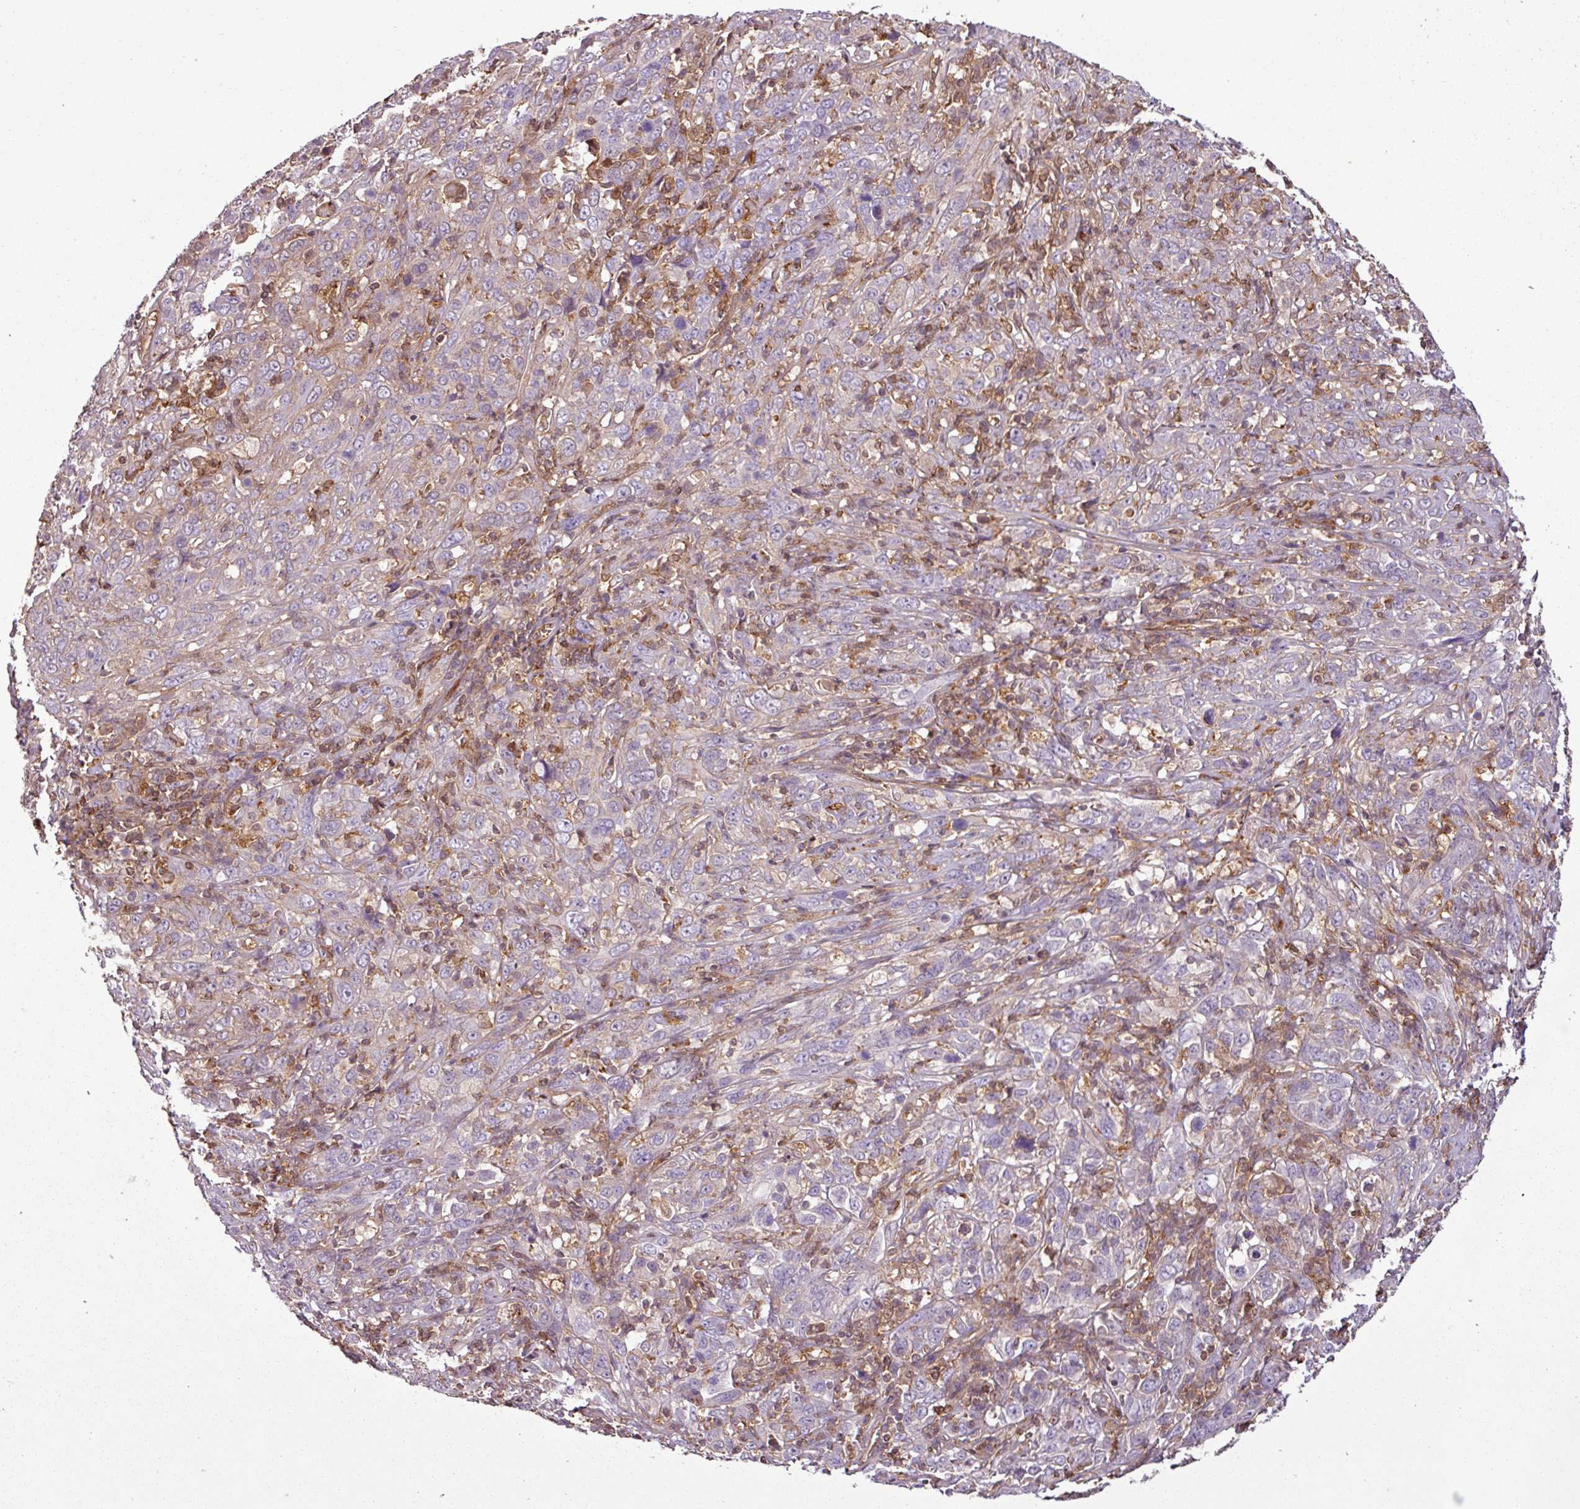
{"staining": {"intensity": "weak", "quantity": "<25%", "location": "cytoplasmic/membranous"}, "tissue": "cervical cancer", "cell_type": "Tumor cells", "image_type": "cancer", "snomed": [{"axis": "morphology", "description": "Squamous cell carcinoma, NOS"}, {"axis": "topography", "description": "Cervix"}], "caption": "Tumor cells show no significant staining in cervical squamous cell carcinoma. (DAB (3,3'-diaminobenzidine) immunohistochemistry (IHC), high magnification).", "gene": "SH3BGRL", "patient": {"sex": "female", "age": 46}}